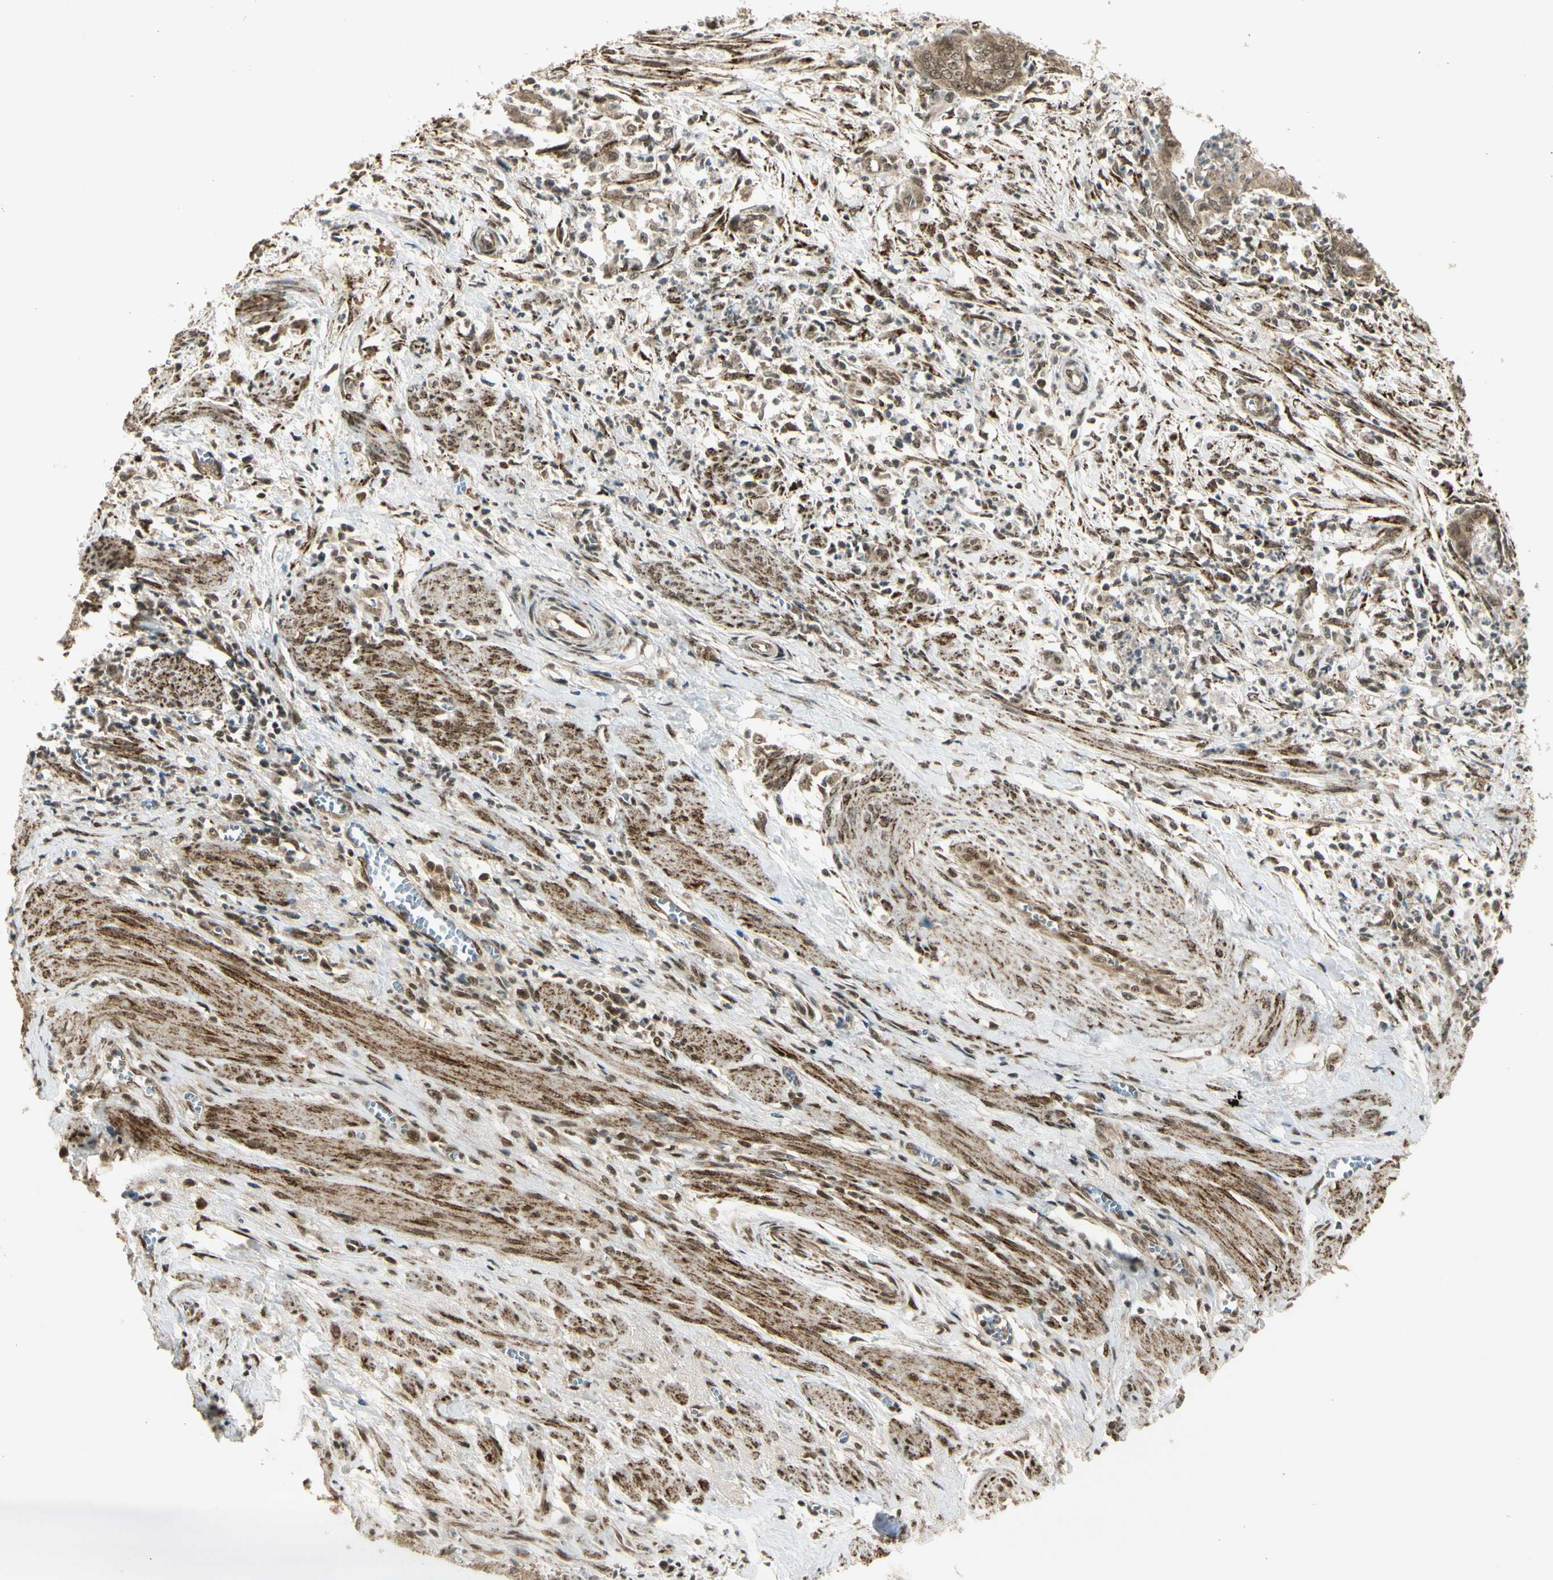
{"staining": {"intensity": "moderate", "quantity": ">75%", "location": "cytoplasmic/membranous,nuclear"}, "tissue": "endometrial cancer", "cell_type": "Tumor cells", "image_type": "cancer", "snomed": [{"axis": "morphology", "description": "Necrosis, NOS"}, {"axis": "morphology", "description": "Adenocarcinoma, NOS"}, {"axis": "topography", "description": "Endometrium"}], "caption": "Immunohistochemistry (IHC) histopathology image of endometrial adenocarcinoma stained for a protein (brown), which shows medium levels of moderate cytoplasmic/membranous and nuclear staining in approximately >75% of tumor cells.", "gene": "ZNF135", "patient": {"sex": "female", "age": 79}}